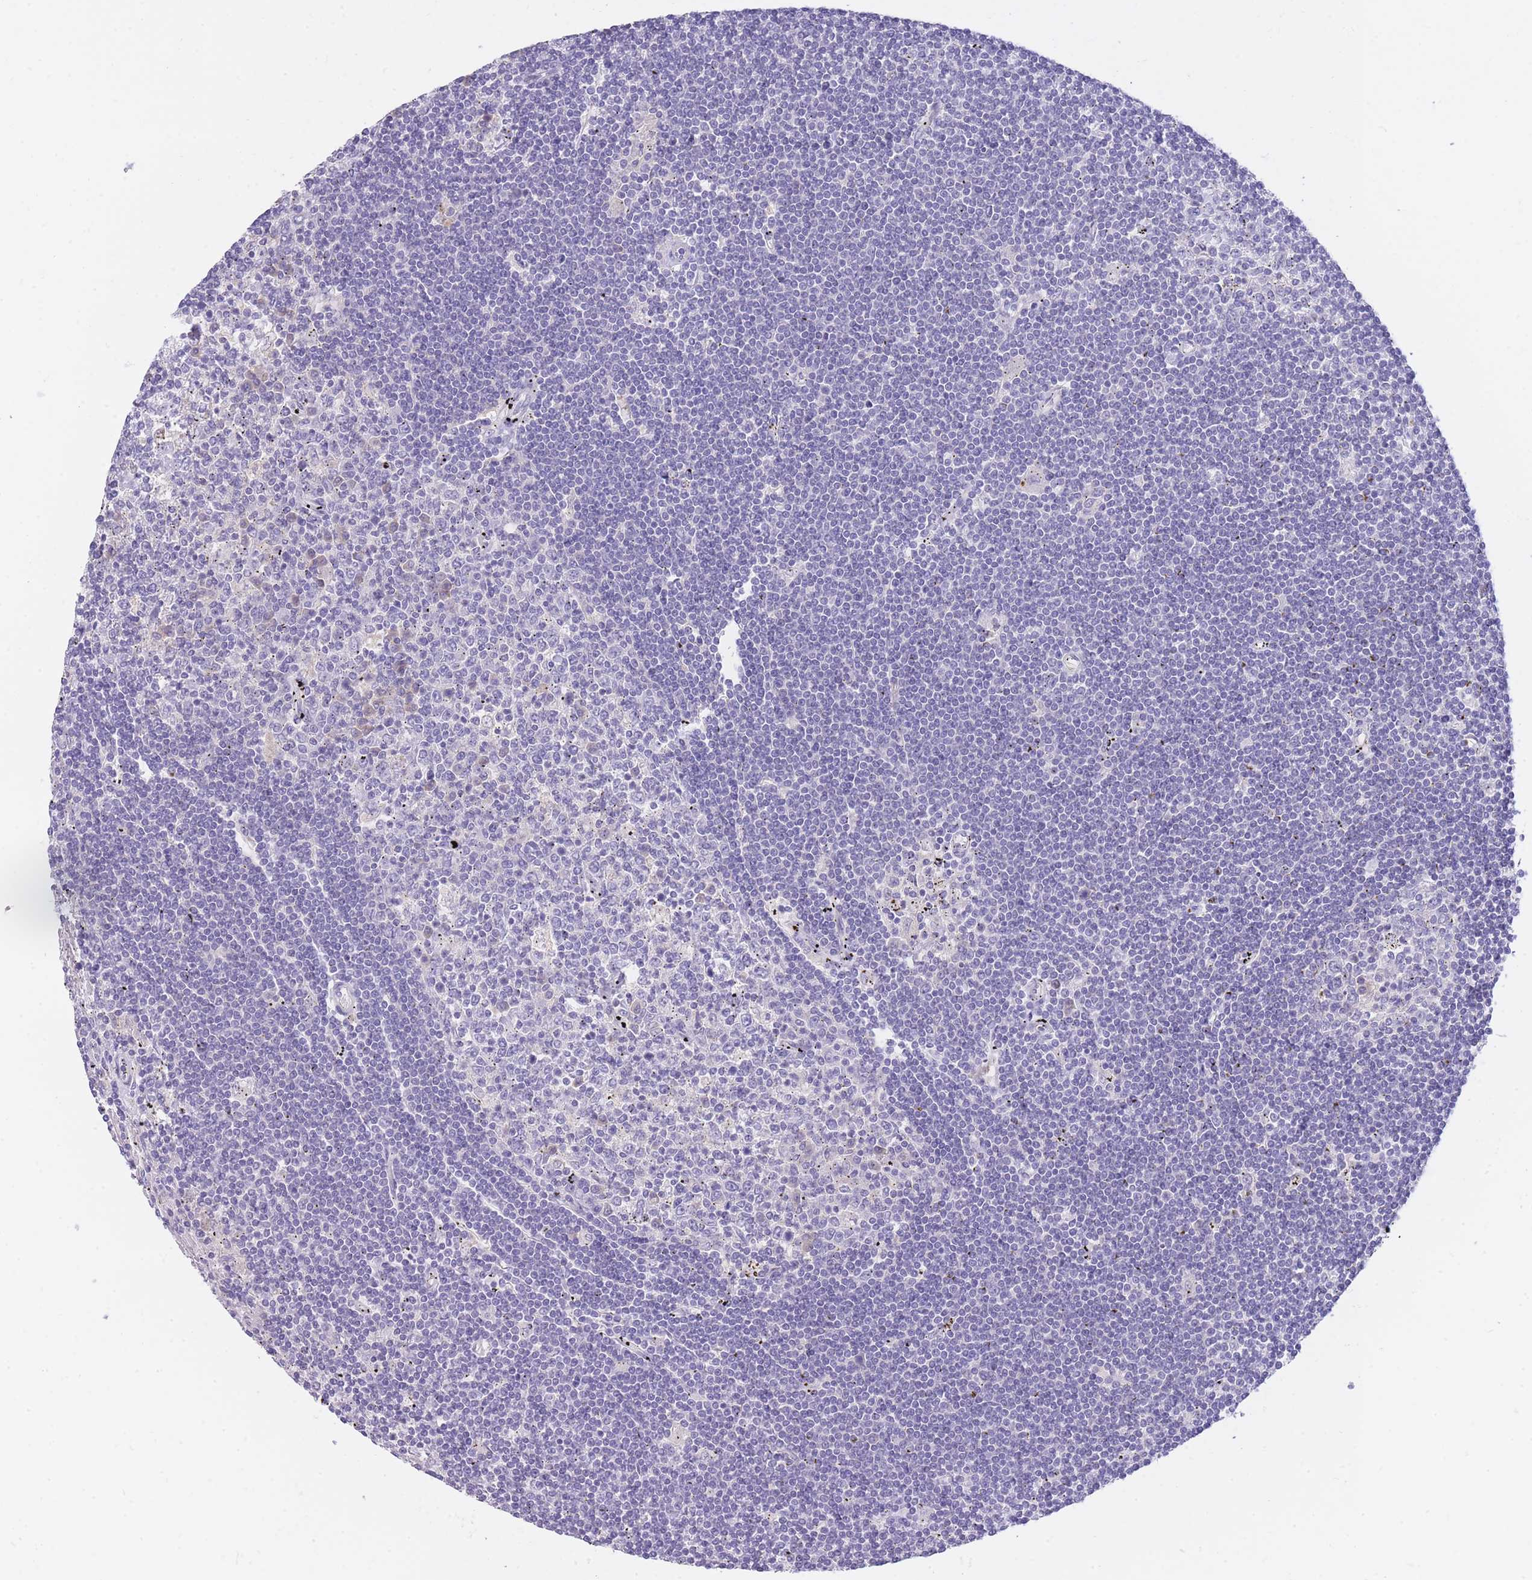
{"staining": {"intensity": "negative", "quantity": "none", "location": "none"}, "tissue": "lymphoma", "cell_type": "Tumor cells", "image_type": "cancer", "snomed": [{"axis": "morphology", "description": "Malignant lymphoma, non-Hodgkin's type, Low grade"}, {"axis": "topography", "description": "Spleen"}], "caption": "Immunohistochemistry micrograph of neoplastic tissue: human lymphoma stained with DAB (3,3'-diaminobenzidine) reveals no significant protein positivity in tumor cells.", "gene": "PRR23B", "patient": {"sex": "male", "age": 76}}